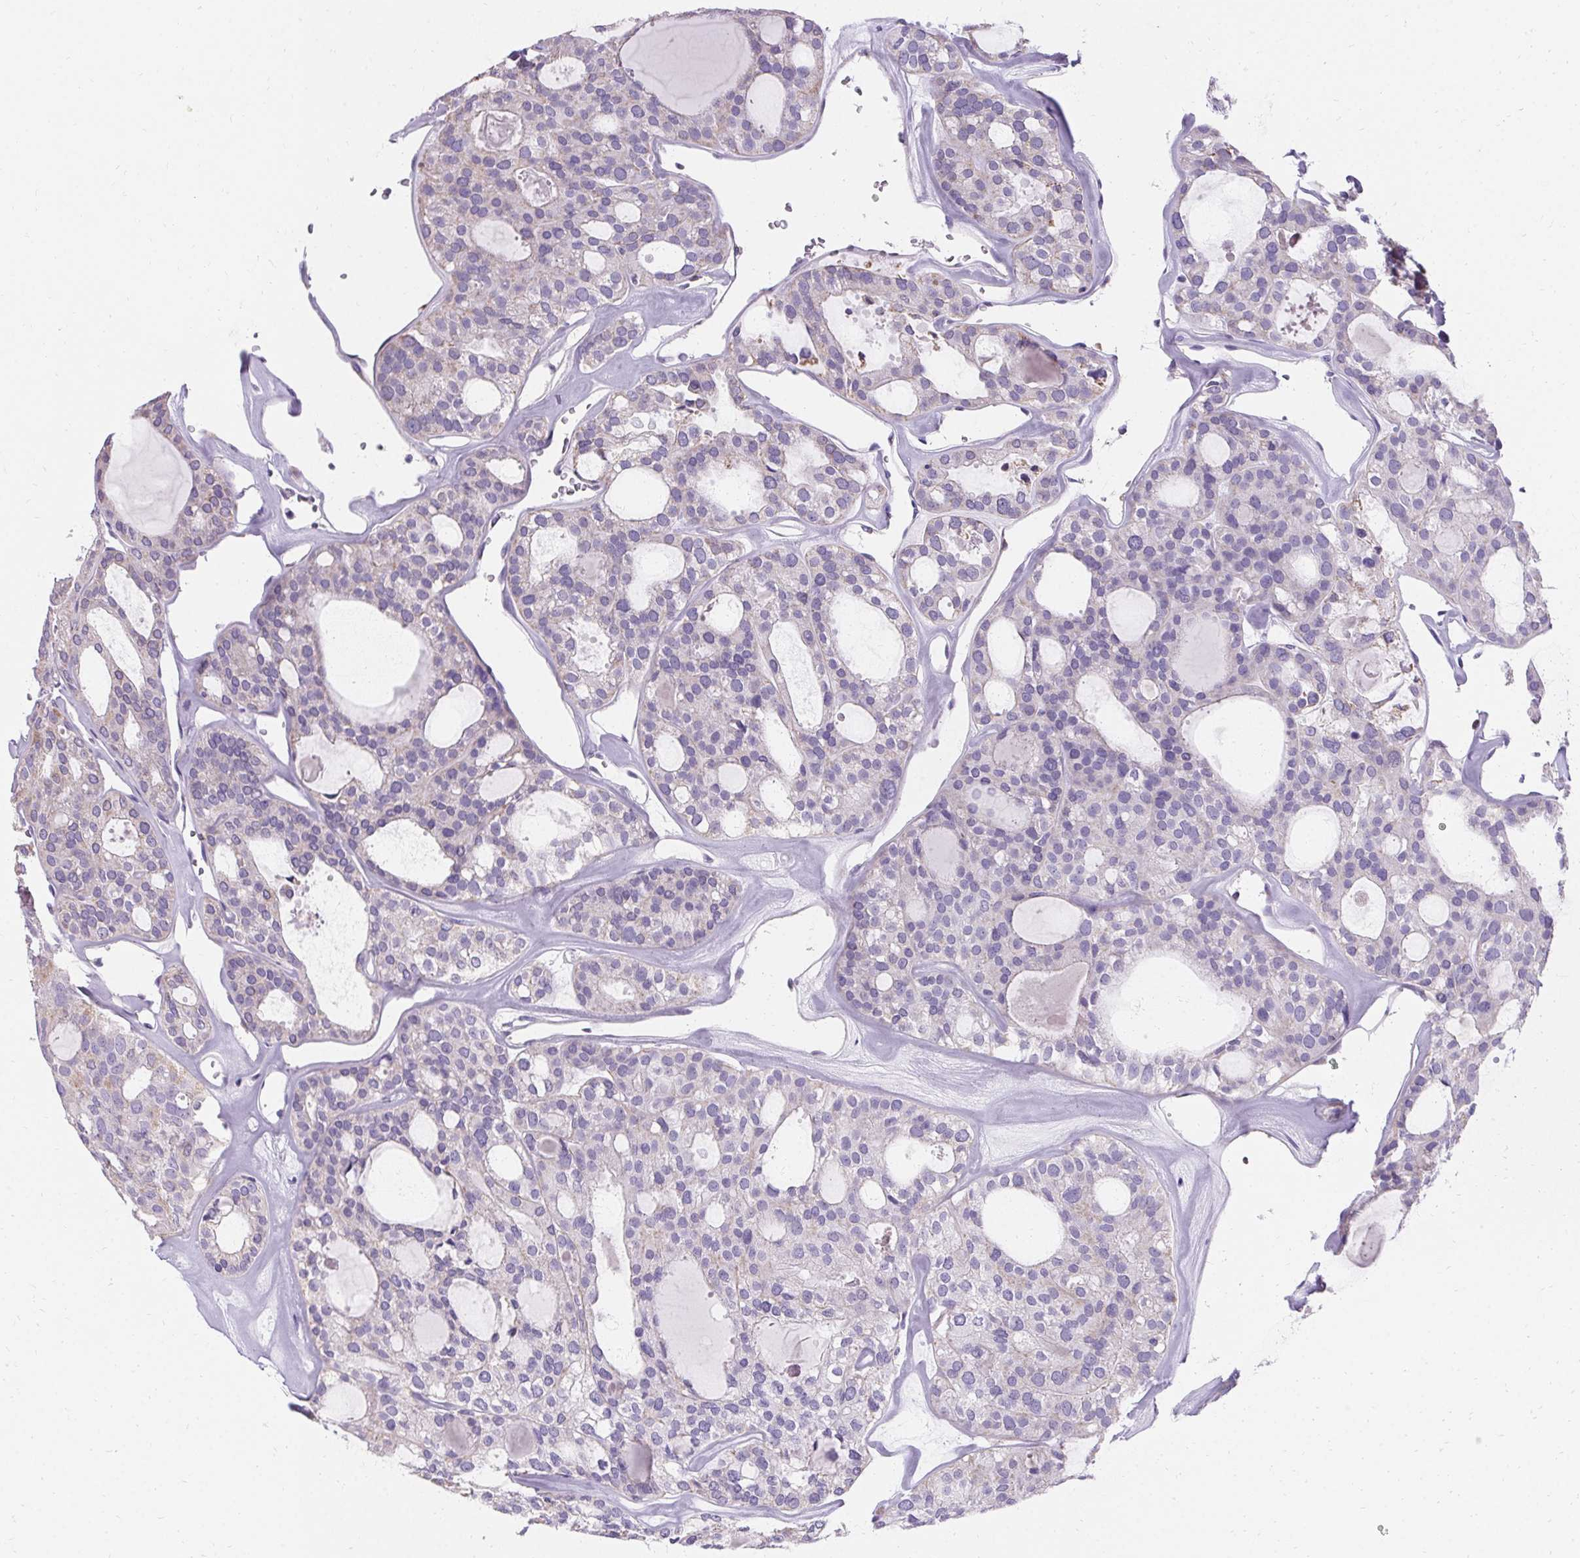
{"staining": {"intensity": "negative", "quantity": "none", "location": "none"}, "tissue": "thyroid cancer", "cell_type": "Tumor cells", "image_type": "cancer", "snomed": [{"axis": "morphology", "description": "Follicular adenoma carcinoma, NOS"}, {"axis": "topography", "description": "Thyroid gland"}], "caption": "Tumor cells show no significant staining in thyroid follicular adenoma carcinoma.", "gene": "ASGR2", "patient": {"sex": "male", "age": 75}}